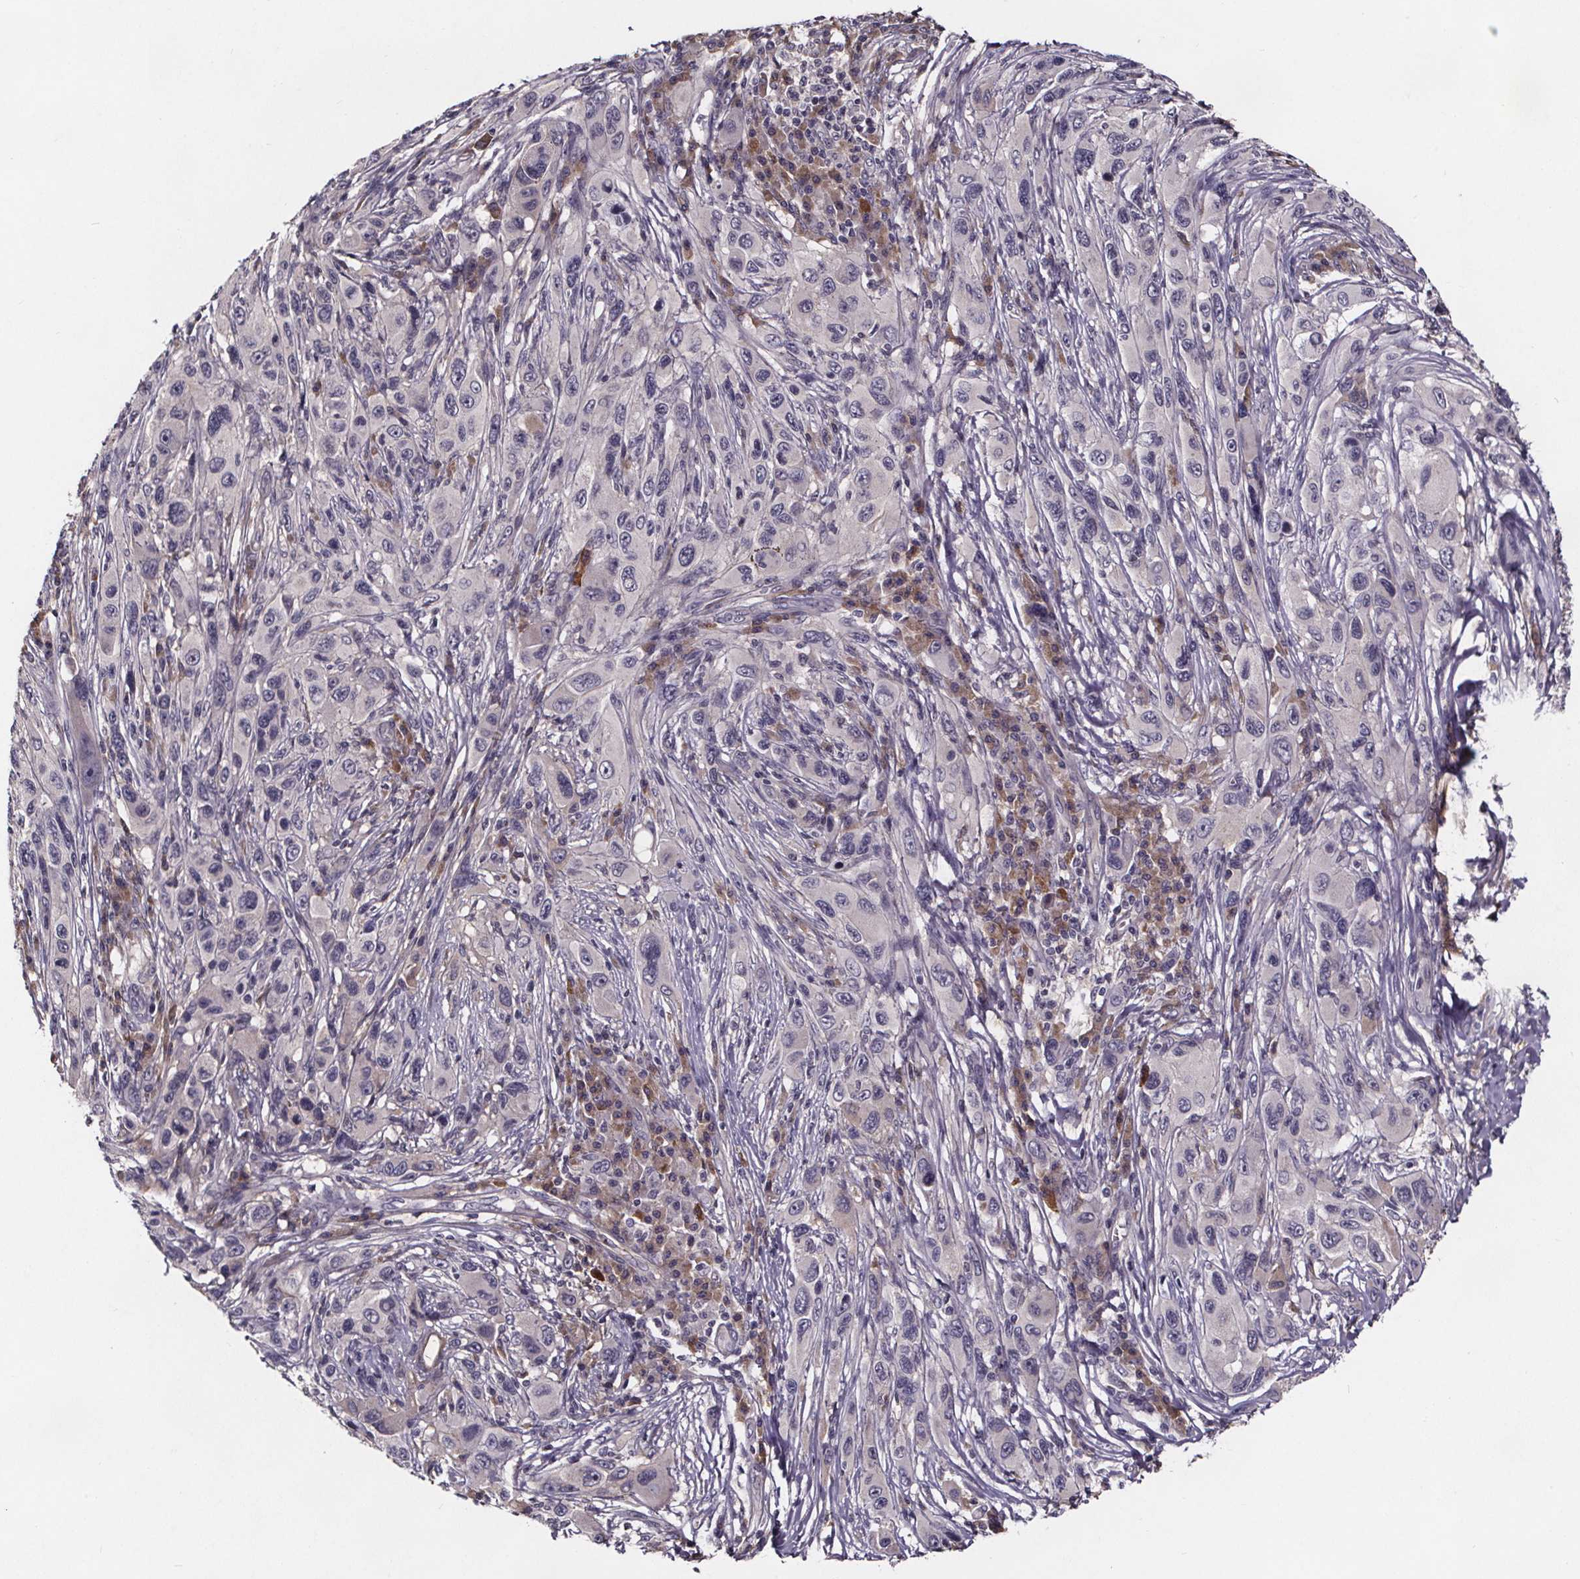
{"staining": {"intensity": "negative", "quantity": "none", "location": "none"}, "tissue": "melanoma", "cell_type": "Tumor cells", "image_type": "cancer", "snomed": [{"axis": "morphology", "description": "Malignant melanoma, NOS"}, {"axis": "topography", "description": "Skin"}], "caption": "IHC of malignant melanoma displays no staining in tumor cells. (Stains: DAB (3,3'-diaminobenzidine) IHC with hematoxylin counter stain, Microscopy: brightfield microscopy at high magnification).", "gene": "NPHP4", "patient": {"sex": "male", "age": 53}}